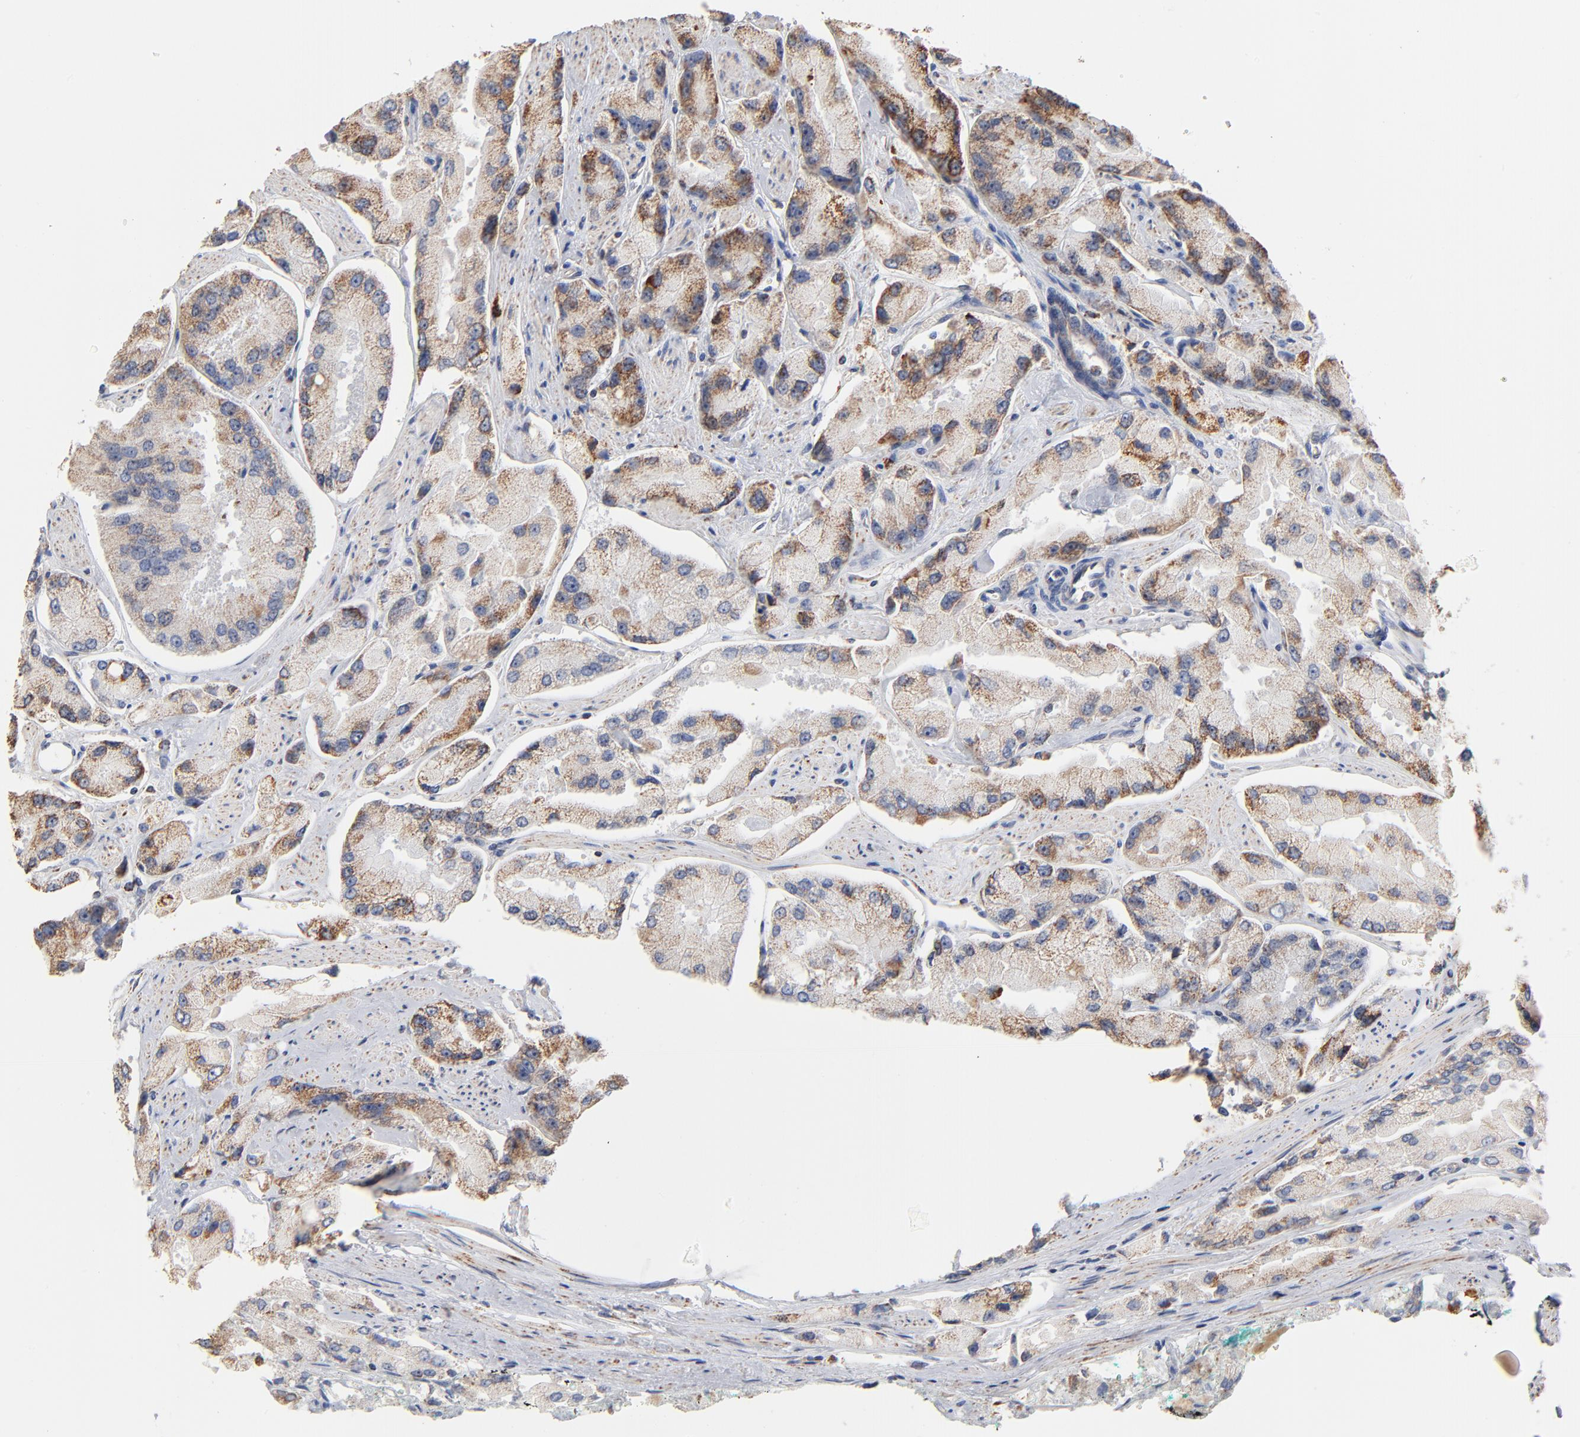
{"staining": {"intensity": "moderate", "quantity": ">75%", "location": "cytoplasmic/membranous"}, "tissue": "prostate cancer", "cell_type": "Tumor cells", "image_type": "cancer", "snomed": [{"axis": "morphology", "description": "Adenocarcinoma, High grade"}, {"axis": "topography", "description": "Prostate"}], "caption": "Brown immunohistochemical staining in prostate adenocarcinoma (high-grade) displays moderate cytoplasmic/membranous expression in about >75% of tumor cells. Immunohistochemistry (ihc) stains the protein in brown and the nuclei are stained blue.", "gene": "UQCRC1", "patient": {"sex": "male", "age": 58}}